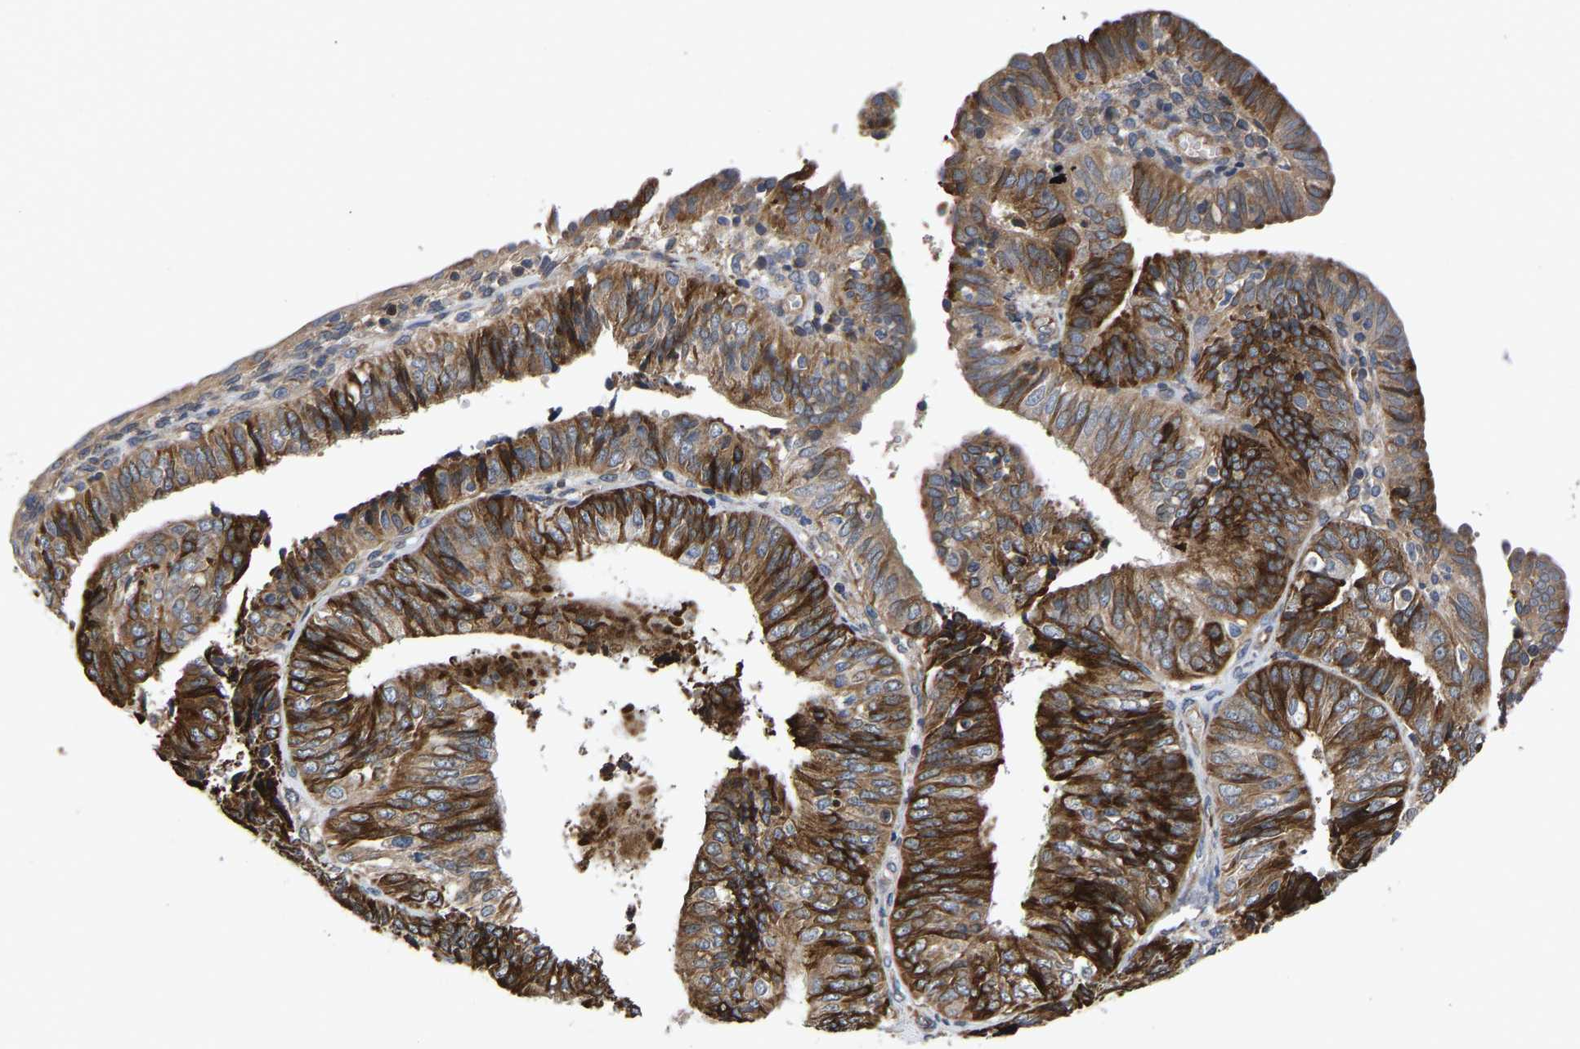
{"staining": {"intensity": "strong", "quantity": ">75%", "location": "cytoplasmic/membranous"}, "tissue": "endometrial cancer", "cell_type": "Tumor cells", "image_type": "cancer", "snomed": [{"axis": "morphology", "description": "Adenocarcinoma, NOS"}, {"axis": "topography", "description": "Endometrium"}], "caption": "The photomicrograph demonstrates a brown stain indicating the presence of a protein in the cytoplasmic/membranous of tumor cells in adenocarcinoma (endometrial).", "gene": "FRRS1", "patient": {"sex": "female", "age": 58}}